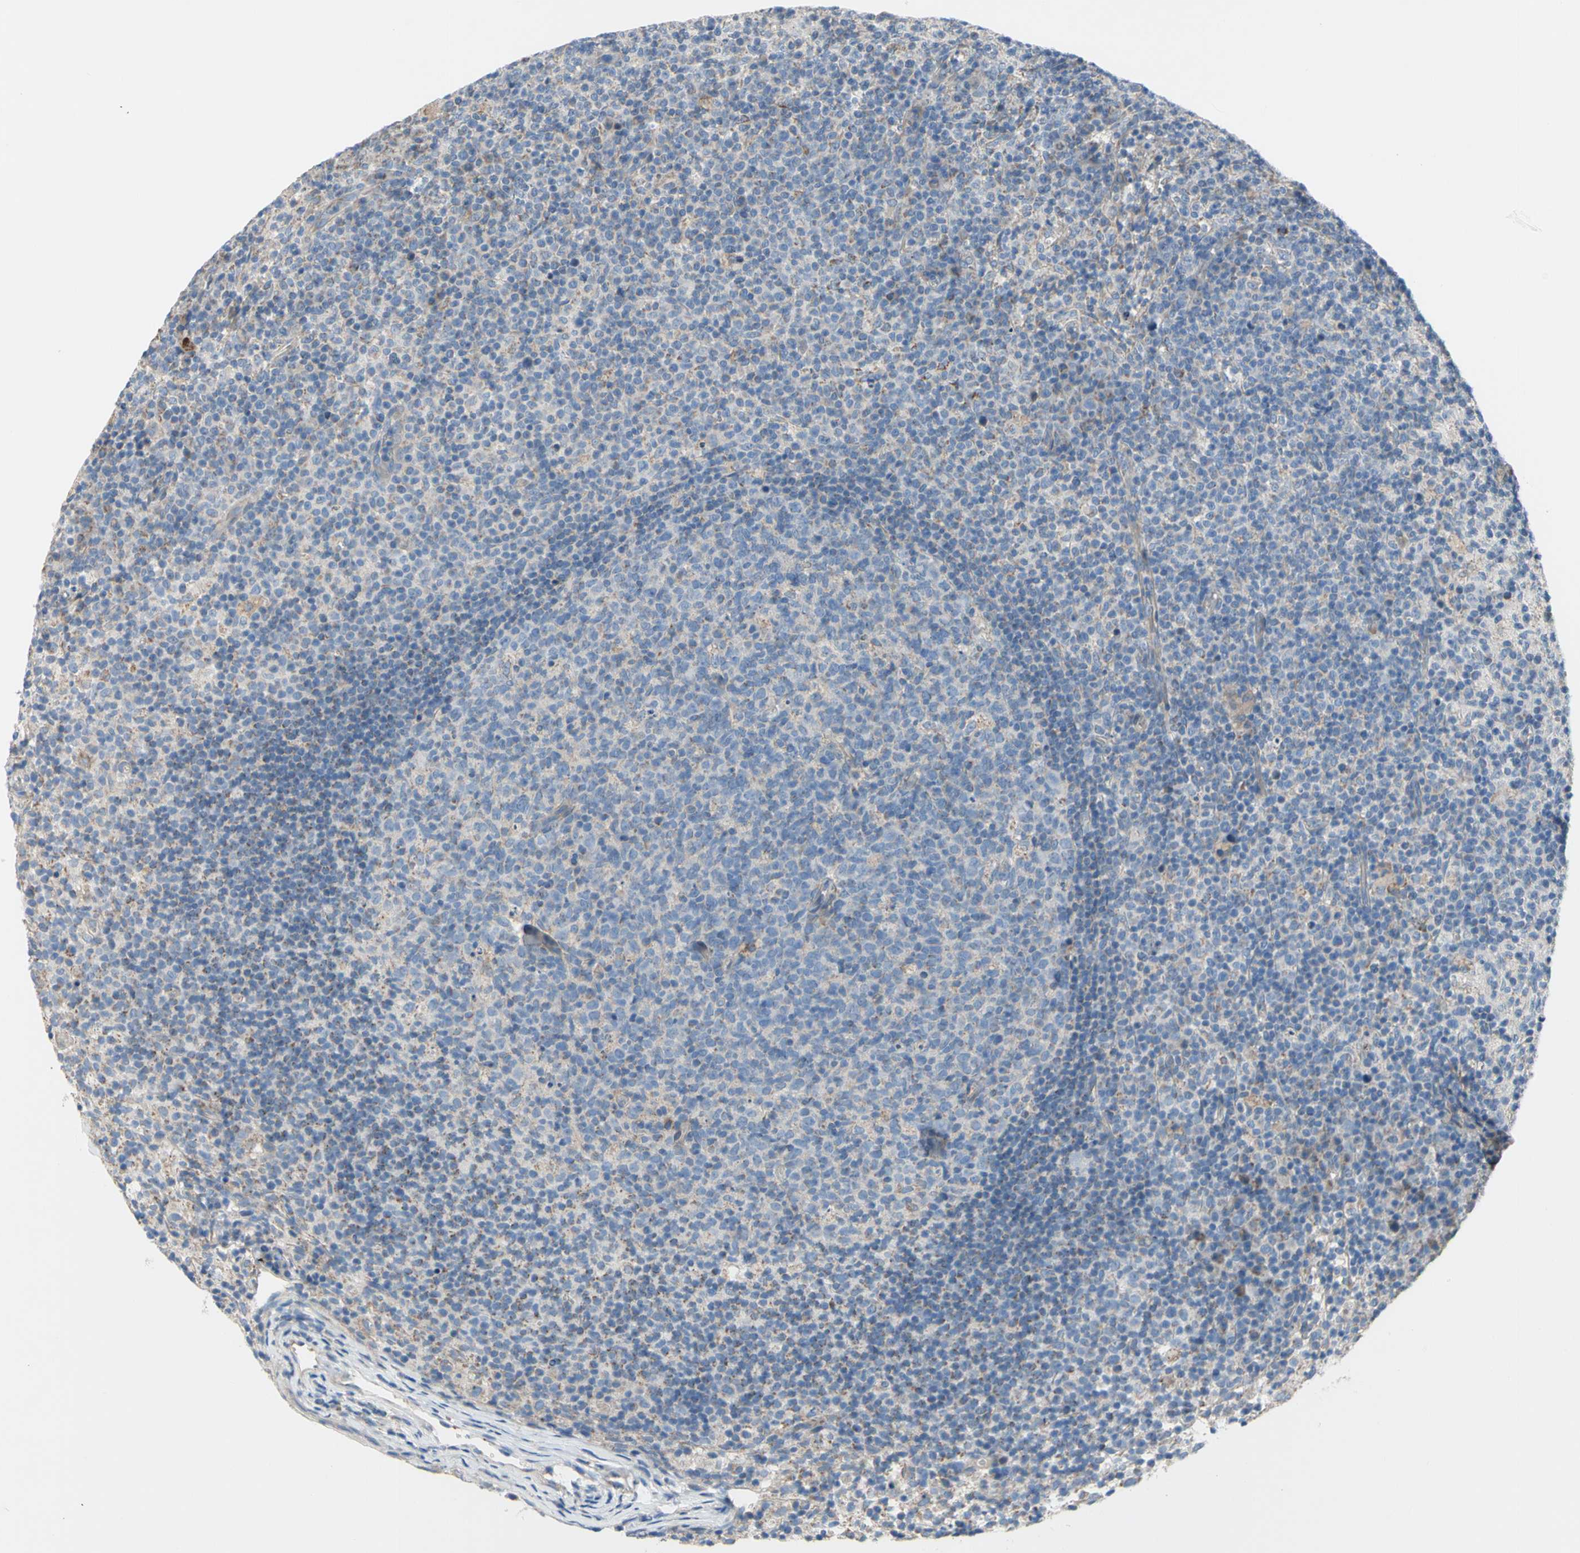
{"staining": {"intensity": "moderate", "quantity": "<25%", "location": "cytoplasmic/membranous"}, "tissue": "lymph node", "cell_type": "Germinal center cells", "image_type": "normal", "snomed": [{"axis": "morphology", "description": "Normal tissue, NOS"}, {"axis": "morphology", "description": "Inflammation, NOS"}, {"axis": "topography", "description": "Lymph node"}], "caption": "The immunohistochemical stain labels moderate cytoplasmic/membranous positivity in germinal center cells of normal lymph node.", "gene": "GRAMD2B", "patient": {"sex": "male", "age": 55}}